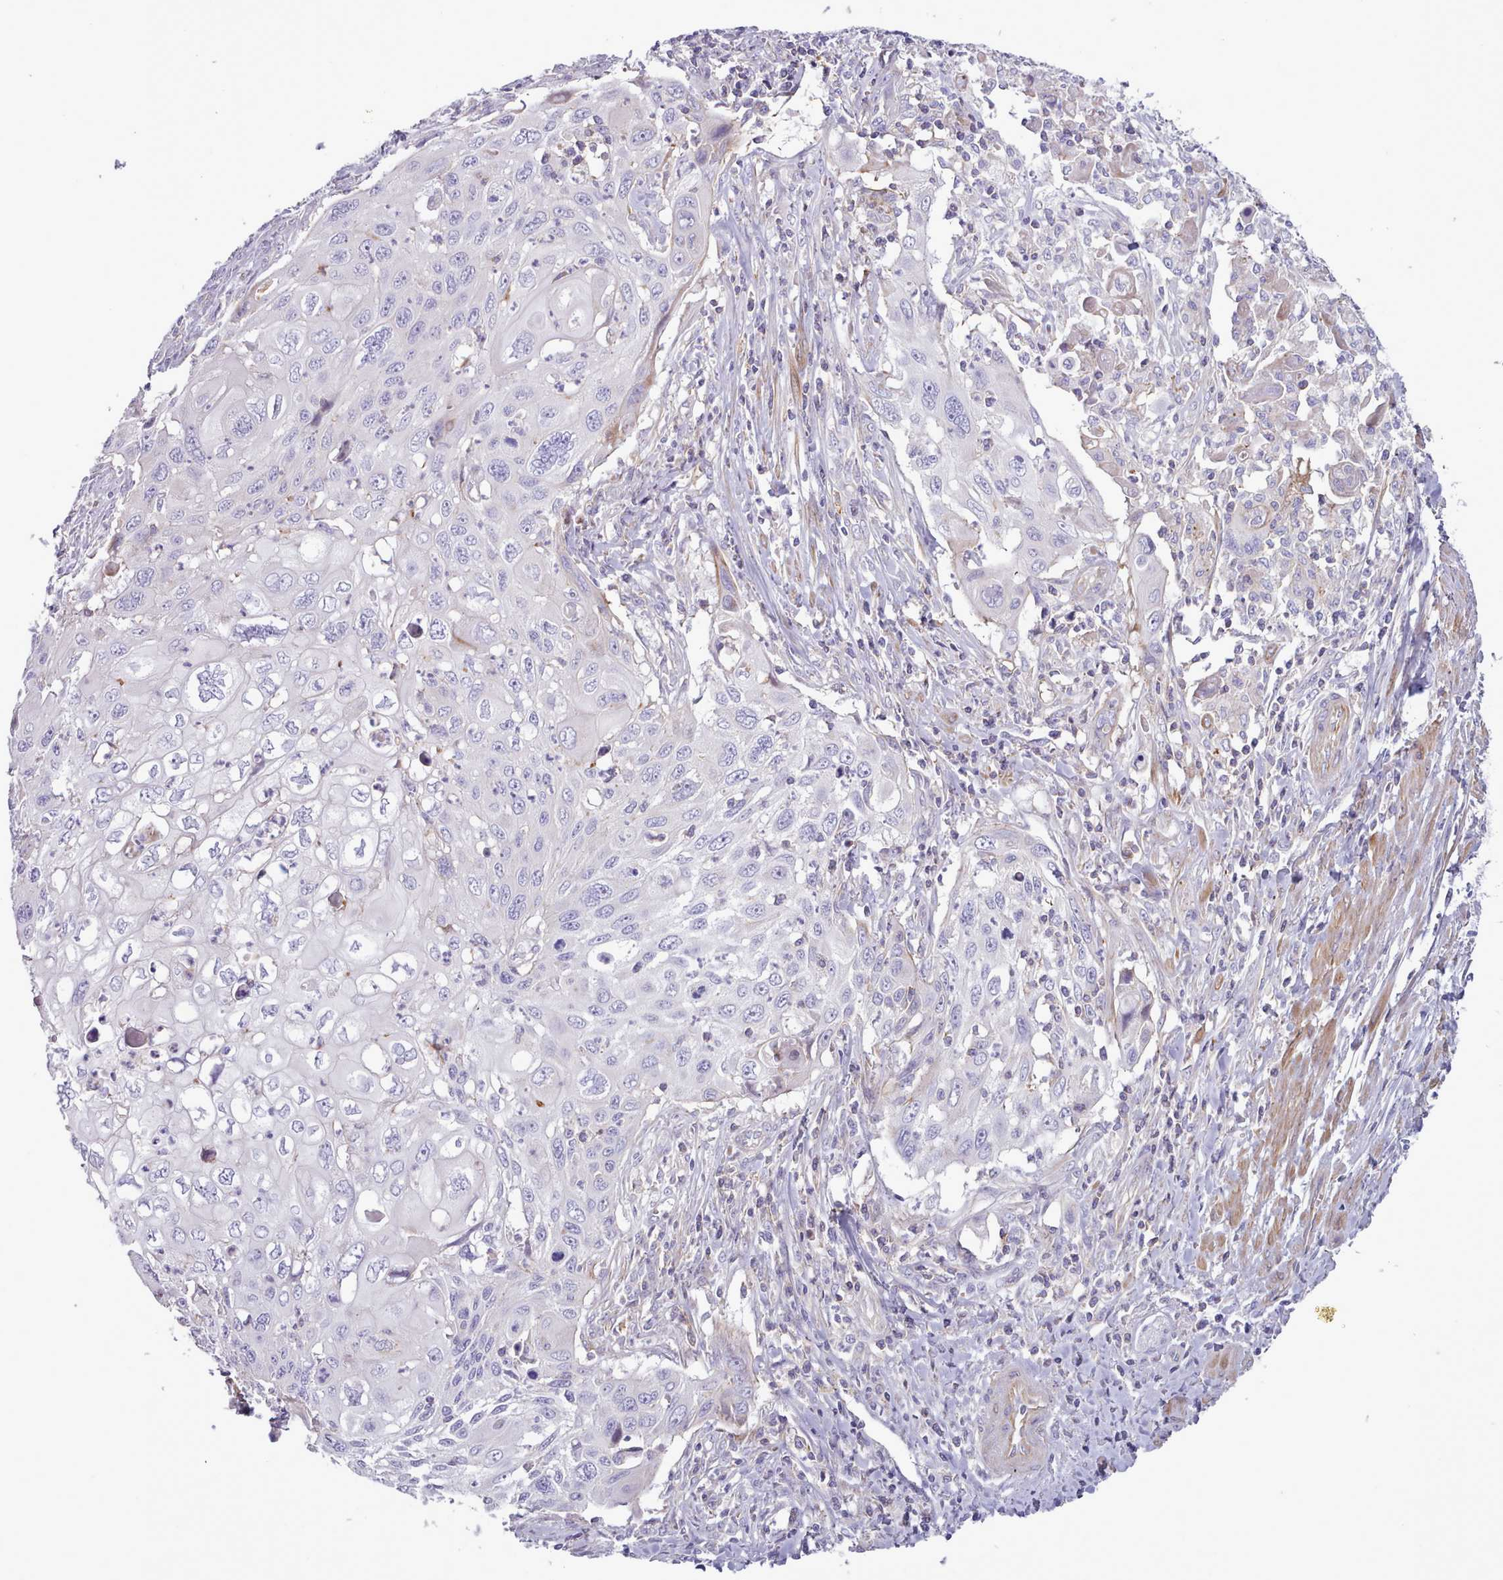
{"staining": {"intensity": "negative", "quantity": "none", "location": "none"}, "tissue": "cervical cancer", "cell_type": "Tumor cells", "image_type": "cancer", "snomed": [{"axis": "morphology", "description": "Squamous cell carcinoma, NOS"}, {"axis": "topography", "description": "Cervix"}], "caption": "Cervical squamous cell carcinoma stained for a protein using immunohistochemistry exhibits no staining tumor cells.", "gene": "TENT4B", "patient": {"sex": "female", "age": 70}}